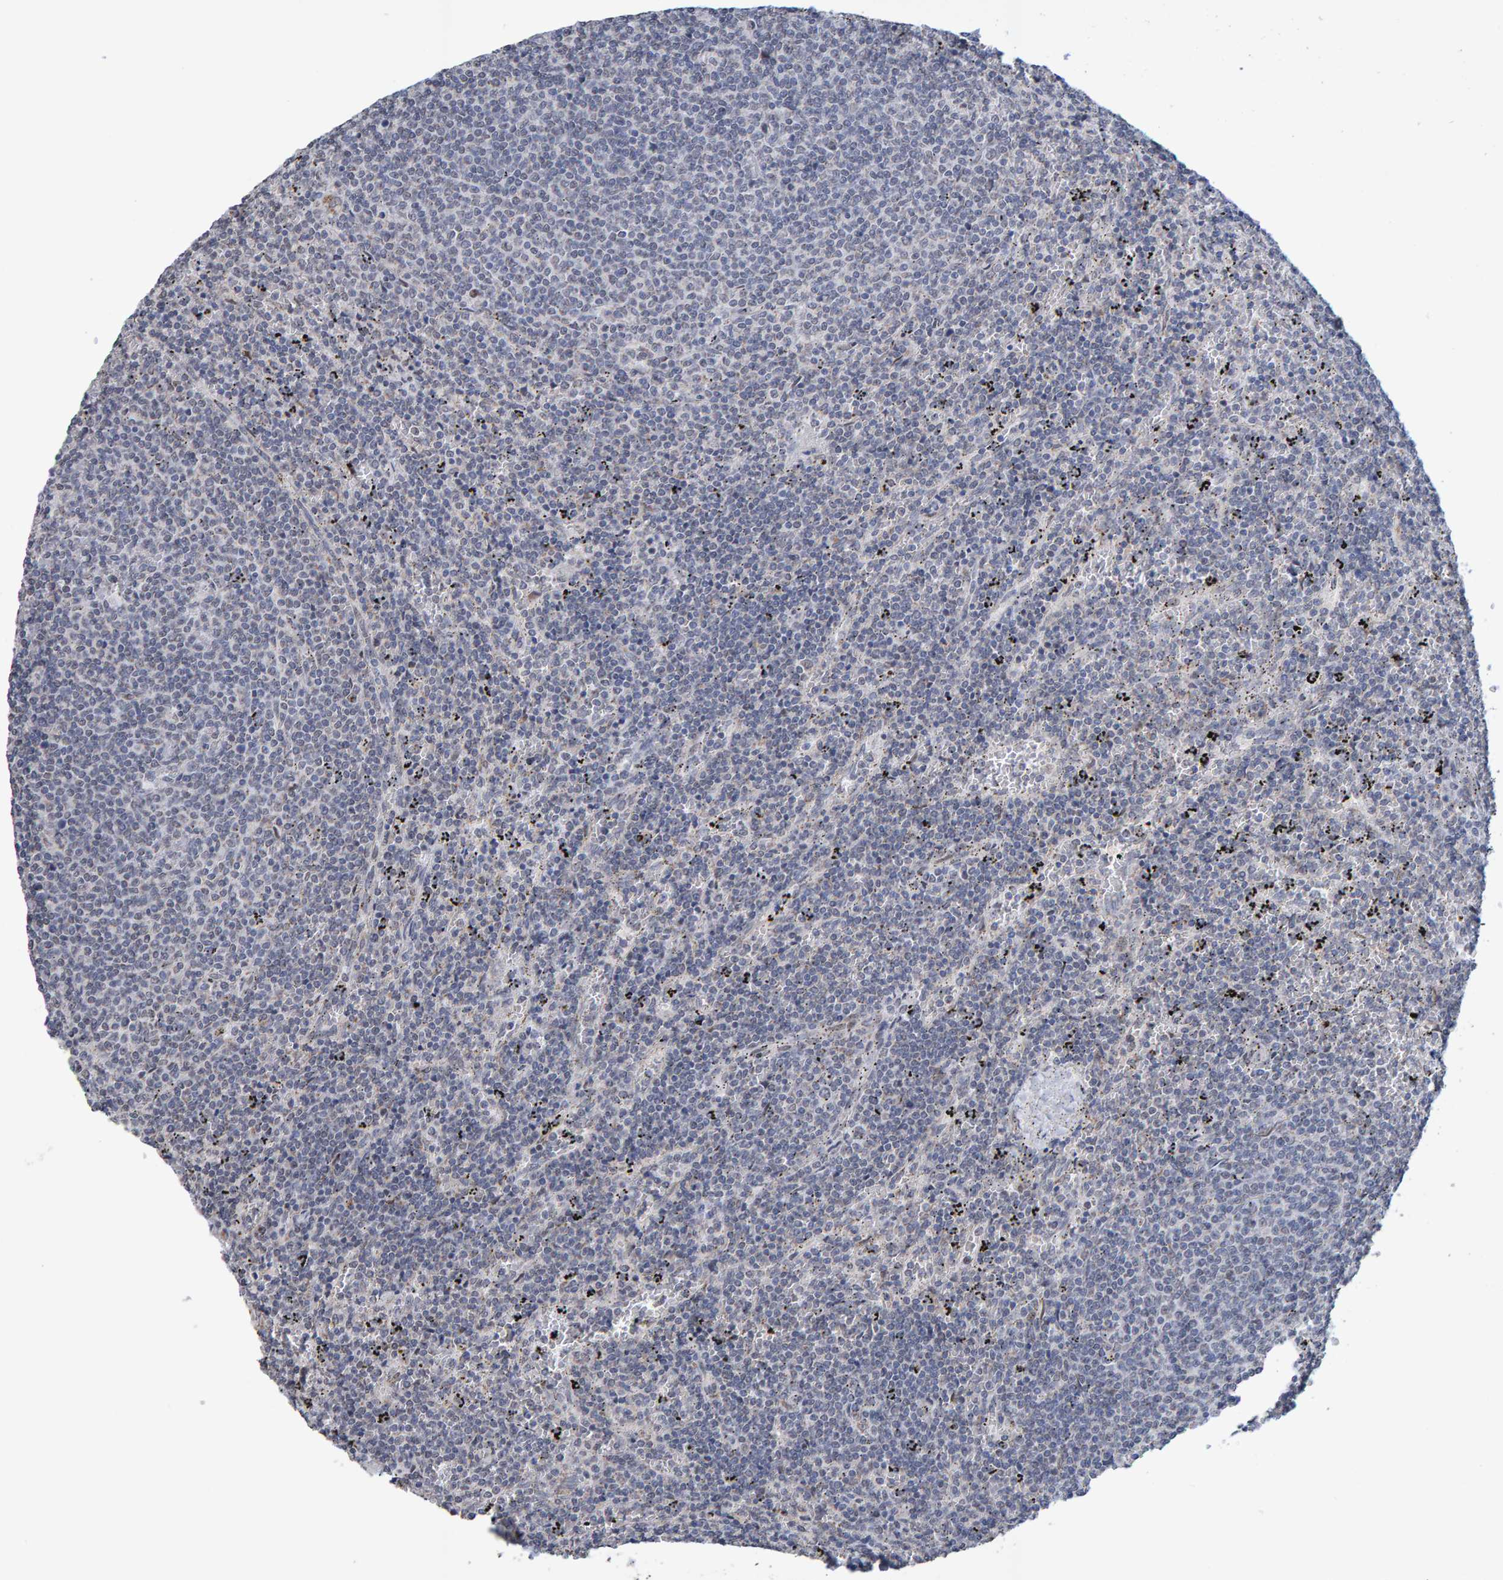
{"staining": {"intensity": "negative", "quantity": "none", "location": "none"}, "tissue": "lymphoma", "cell_type": "Tumor cells", "image_type": "cancer", "snomed": [{"axis": "morphology", "description": "Malignant lymphoma, non-Hodgkin's type, Low grade"}, {"axis": "topography", "description": "Spleen"}], "caption": "Human malignant lymphoma, non-Hodgkin's type (low-grade) stained for a protein using IHC displays no positivity in tumor cells.", "gene": "USP43", "patient": {"sex": "female", "age": 50}}